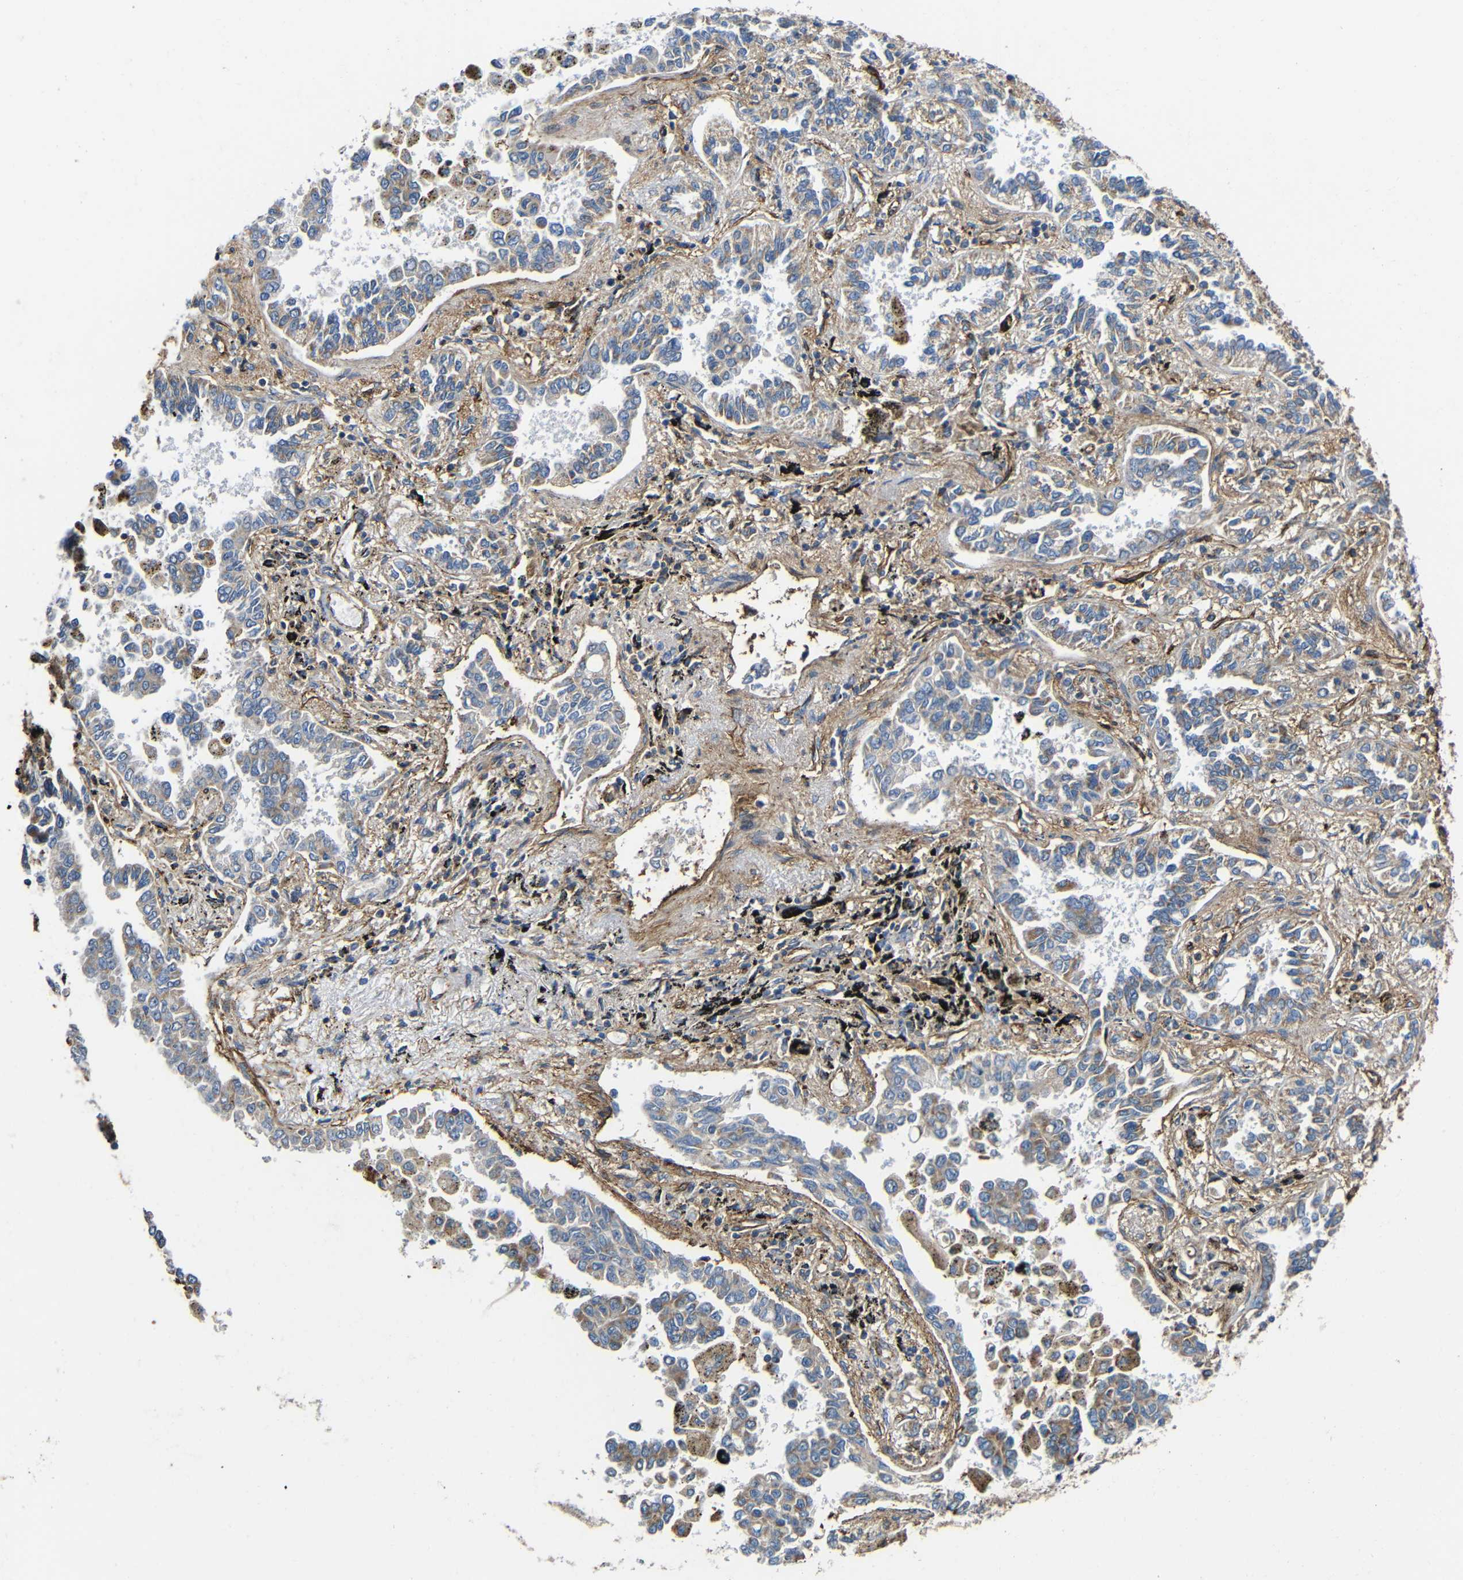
{"staining": {"intensity": "moderate", "quantity": ">75%", "location": "cytoplasmic/membranous"}, "tissue": "lung cancer", "cell_type": "Tumor cells", "image_type": "cancer", "snomed": [{"axis": "morphology", "description": "Normal tissue, NOS"}, {"axis": "morphology", "description": "Adenocarcinoma, NOS"}, {"axis": "topography", "description": "Lung"}], "caption": "Lung adenocarcinoma tissue displays moderate cytoplasmic/membranous expression in approximately >75% of tumor cells, visualized by immunohistochemistry. (DAB (3,3'-diaminobenzidine) = brown stain, brightfield microscopy at high magnification).", "gene": "IGSF10", "patient": {"sex": "male", "age": 59}}